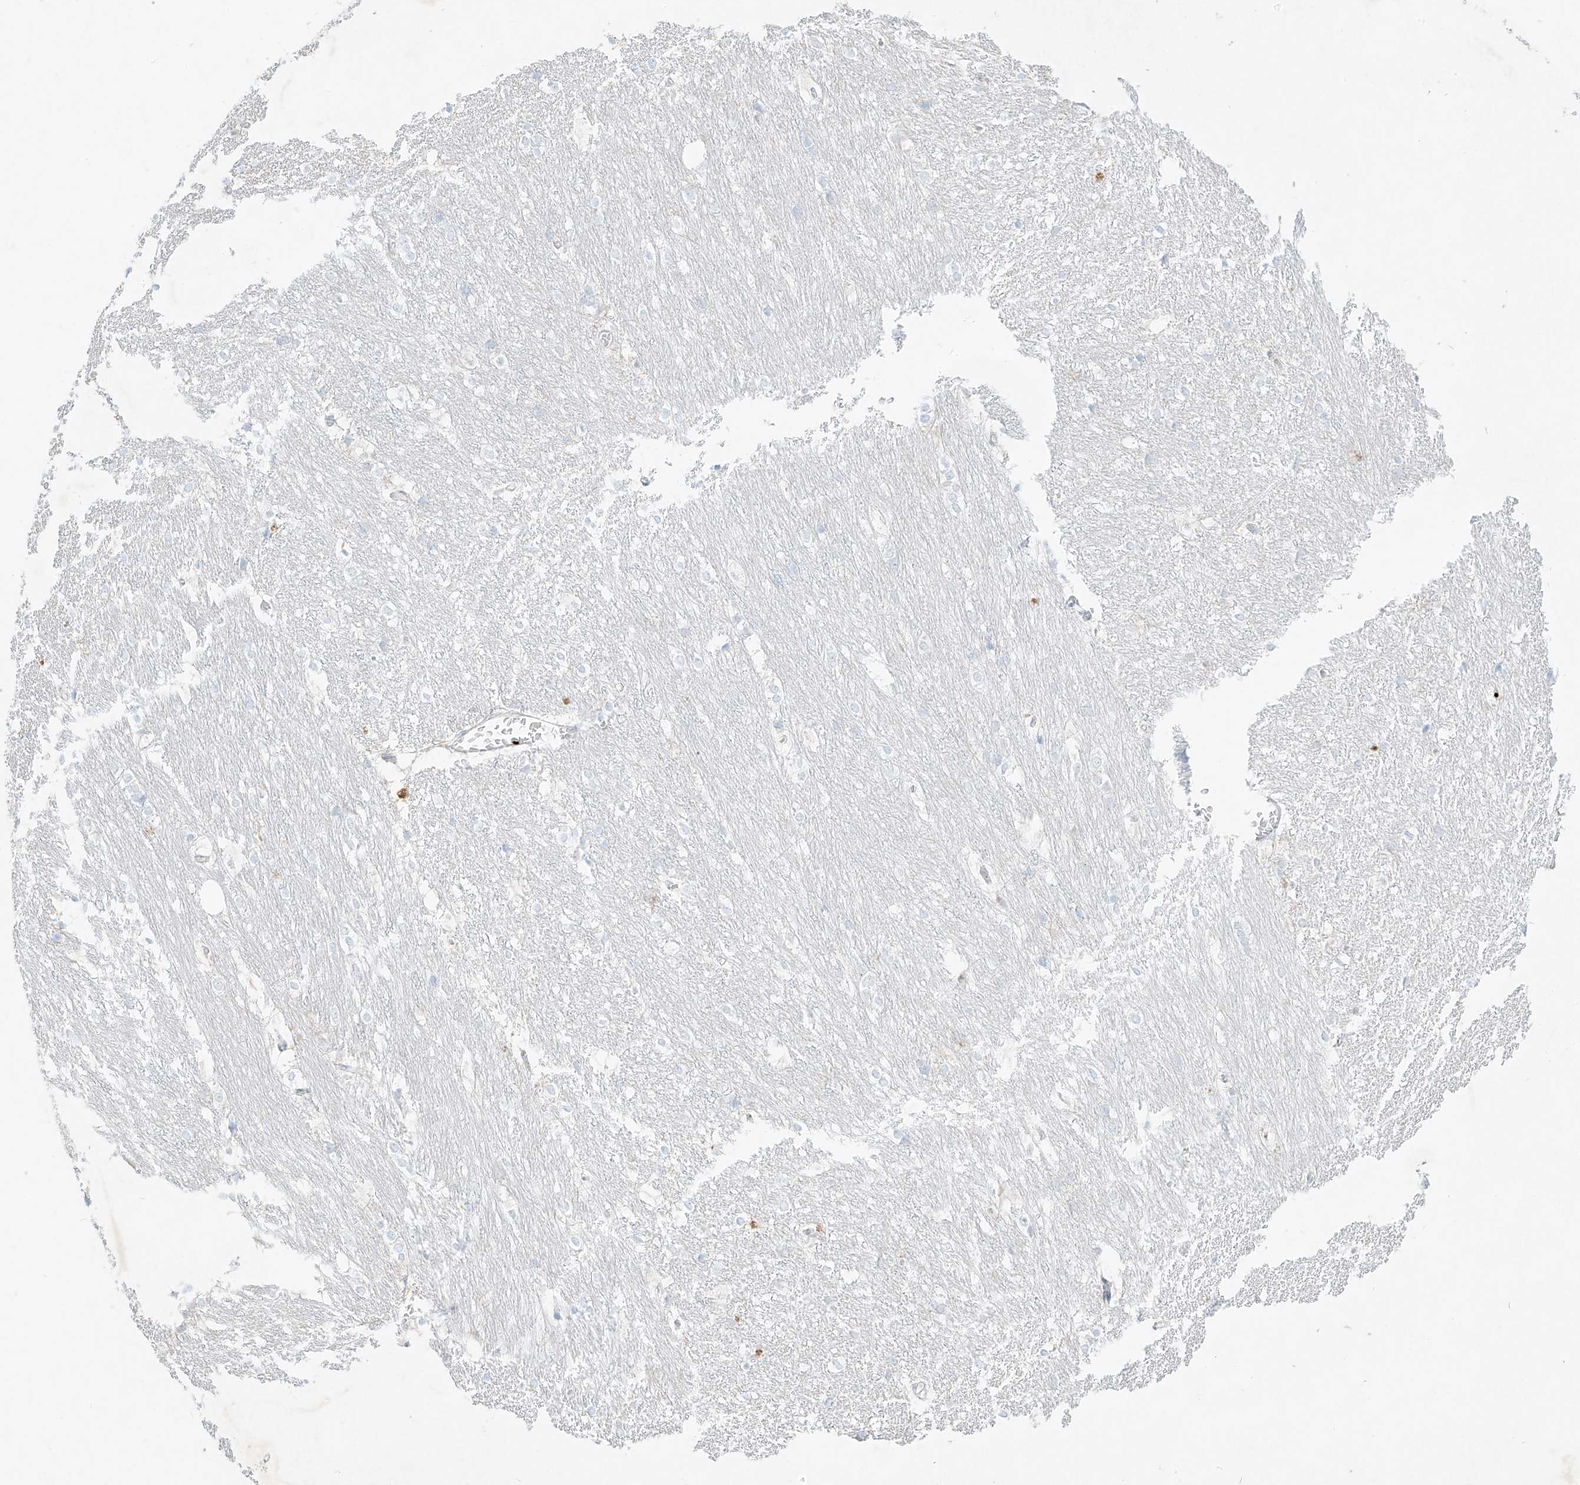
{"staining": {"intensity": "negative", "quantity": "none", "location": "none"}, "tissue": "caudate", "cell_type": "Glial cells", "image_type": "normal", "snomed": [{"axis": "morphology", "description": "Normal tissue, NOS"}, {"axis": "topography", "description": "Lateral ventricle wall"}], "caption": "Photomicrograph shows no protein positivity in glial cells of unremarkable caudate. Brightfield microscopy of immunohistochemistry (IHC) stained with DAB (3,3'-diaminobenzidine) (brown) and hematoxylin (blue), captured at high magnification.", "gene": "PLEK", "patient": {"sex": "female", "age": 19}}